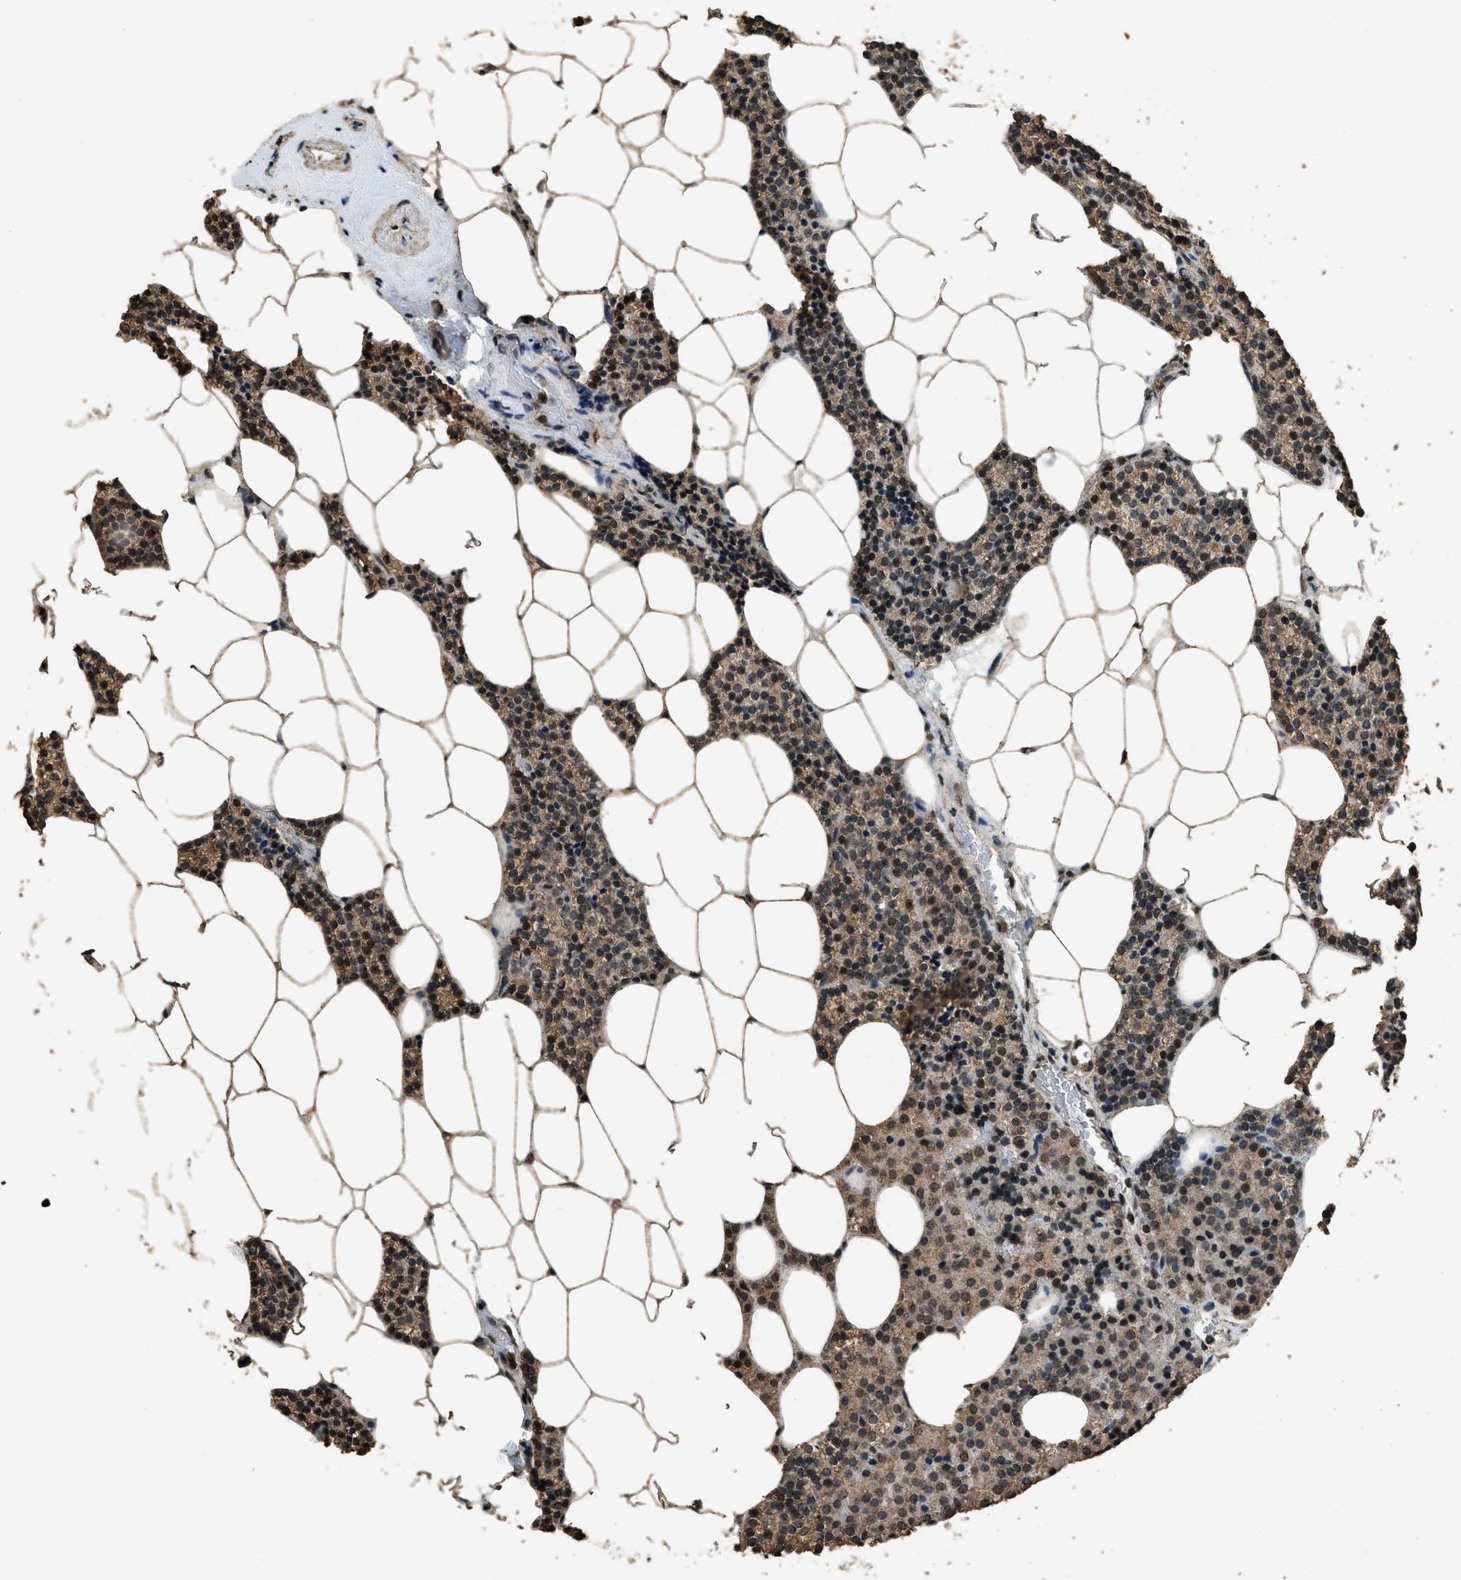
{"staining": {"intensity": "moderate", "quantity": ">75%", "location": "cytoplasmic/membranous,nuclear"}, "tissue": "parathyroid gland", "cell_type": "Glandular cells", "image_type": "normal", "snomed": [{"axis": "morphology", "description": "Normal tissue, NOS"}, {"axis": "morphology", "description": "Adenoma, NOS"}, {"axis": "topography", "description": "Parathyroid gland"}], "caption": "DAB (3,3'-diaminobenzidine) immunohistochemical staining of benign parathyroid gland shows moderate cytoplasmic/membranous,nuclear protein expression in approximately >75% of glandular cells. The protein is shown in brown color, while the nuclei are stained blue.", "gene": "MYB", "patient": {"sex": "female", "age": 70}}